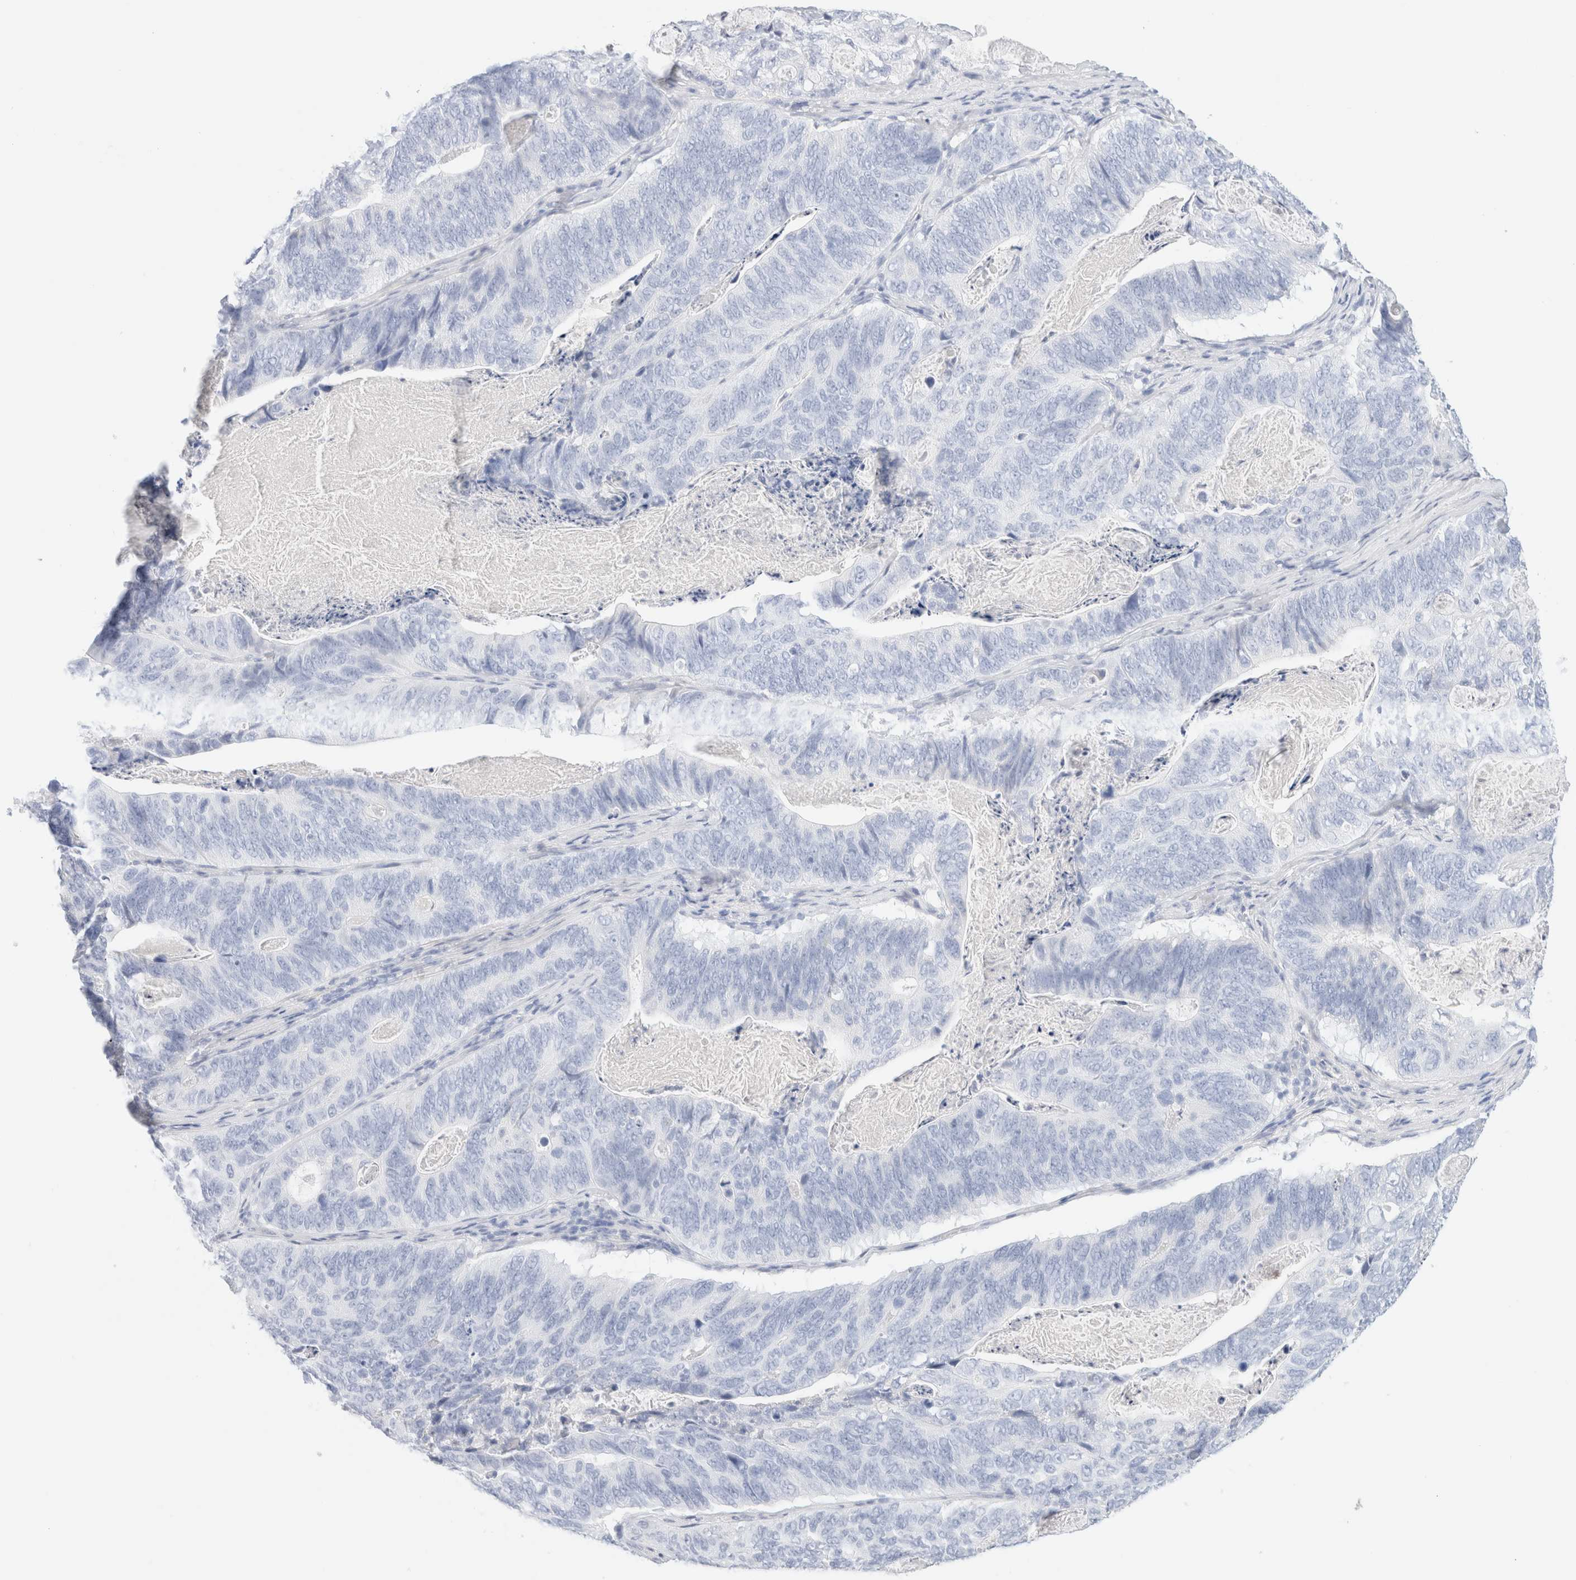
{"staining": {"intensity": "negative", "quantity": "none", "location": "none"}, "tissue": "stomach cancer", "cell_type": "Tumor cells", "image_type": "cancer", "snomed": [{"axis": "morphology", "description": "Normal tissue, NOS"}, {"axis": "morphology", "description": "Adenocarcinoma, NOS"}, {"axis": "topography", "description": "Stomach"}], "caption": "Human stomach adenocarcinoma stained for a protein using immunohistochemistry (IHC) shows no expression in tumor cells.", "gene": "DPYS", "patient": {"sex": "female", "age": 89}}